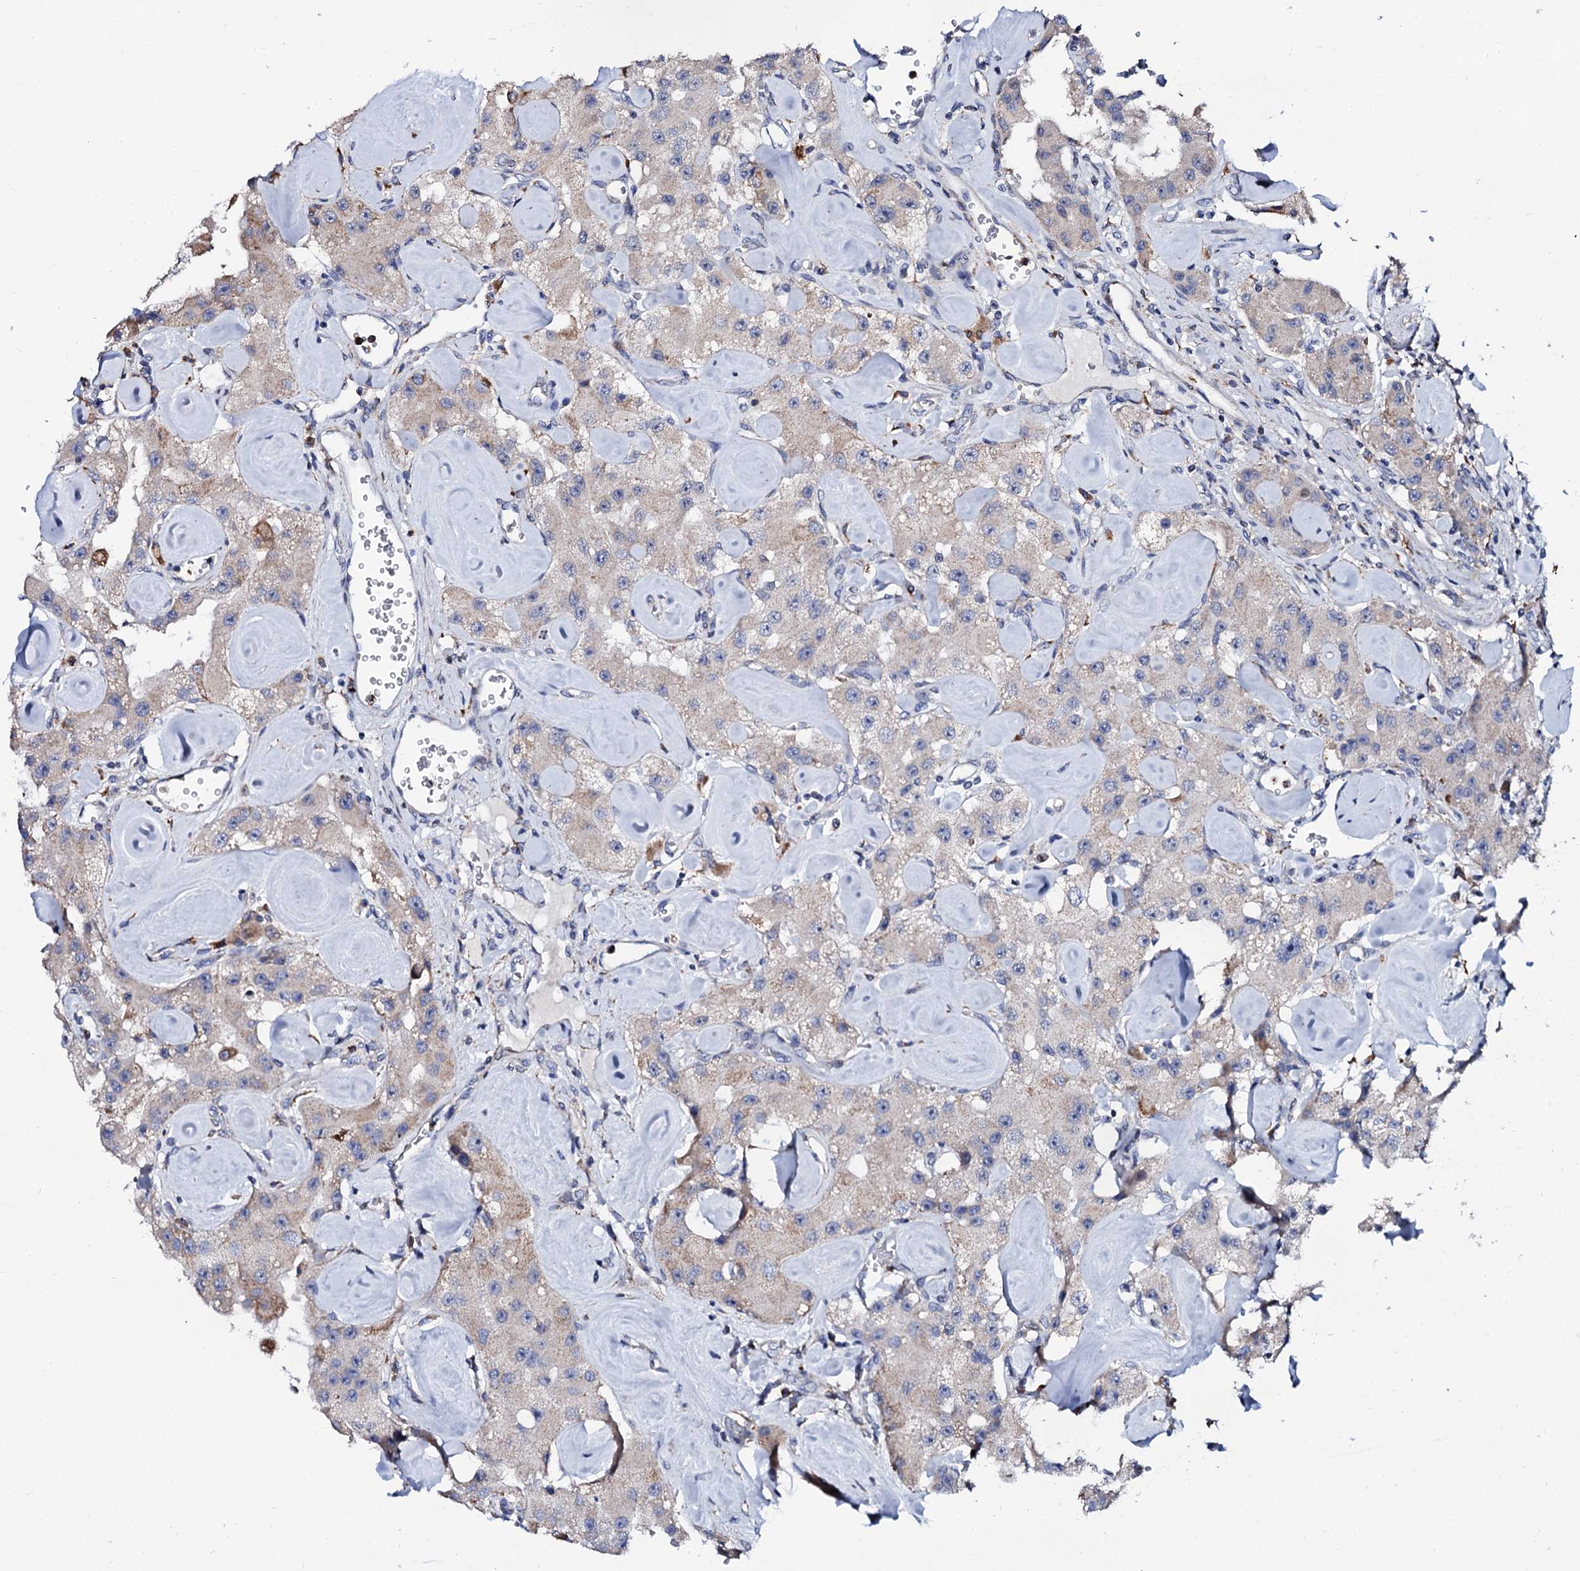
{"staining": {"intensity": "weak", "quantity": "<25%", "location": "cytoplasmic/membranous"}, "tissue": "carcinoid", "cell_type": "Tumor cells", "image_type": "cancer", "snomed": [{"axis": "morphology", "description": "Carcinoid, malignant, NOS"}, {"axis": "topography", "description": "Pancreas"}], "caption": "An IHC micrograph of carcinoid is shown. There is no staining in tumor cells of carcinoid. The staining was performed using DAB (3,3'-diaminobenzidine) to visualize the protein expression in brown, while the nuclei were stained in blue with hematoxylin (Magnification: 20x).", "gene": "TCIRG1", "patient": {"sex": "male", "age": 41}}